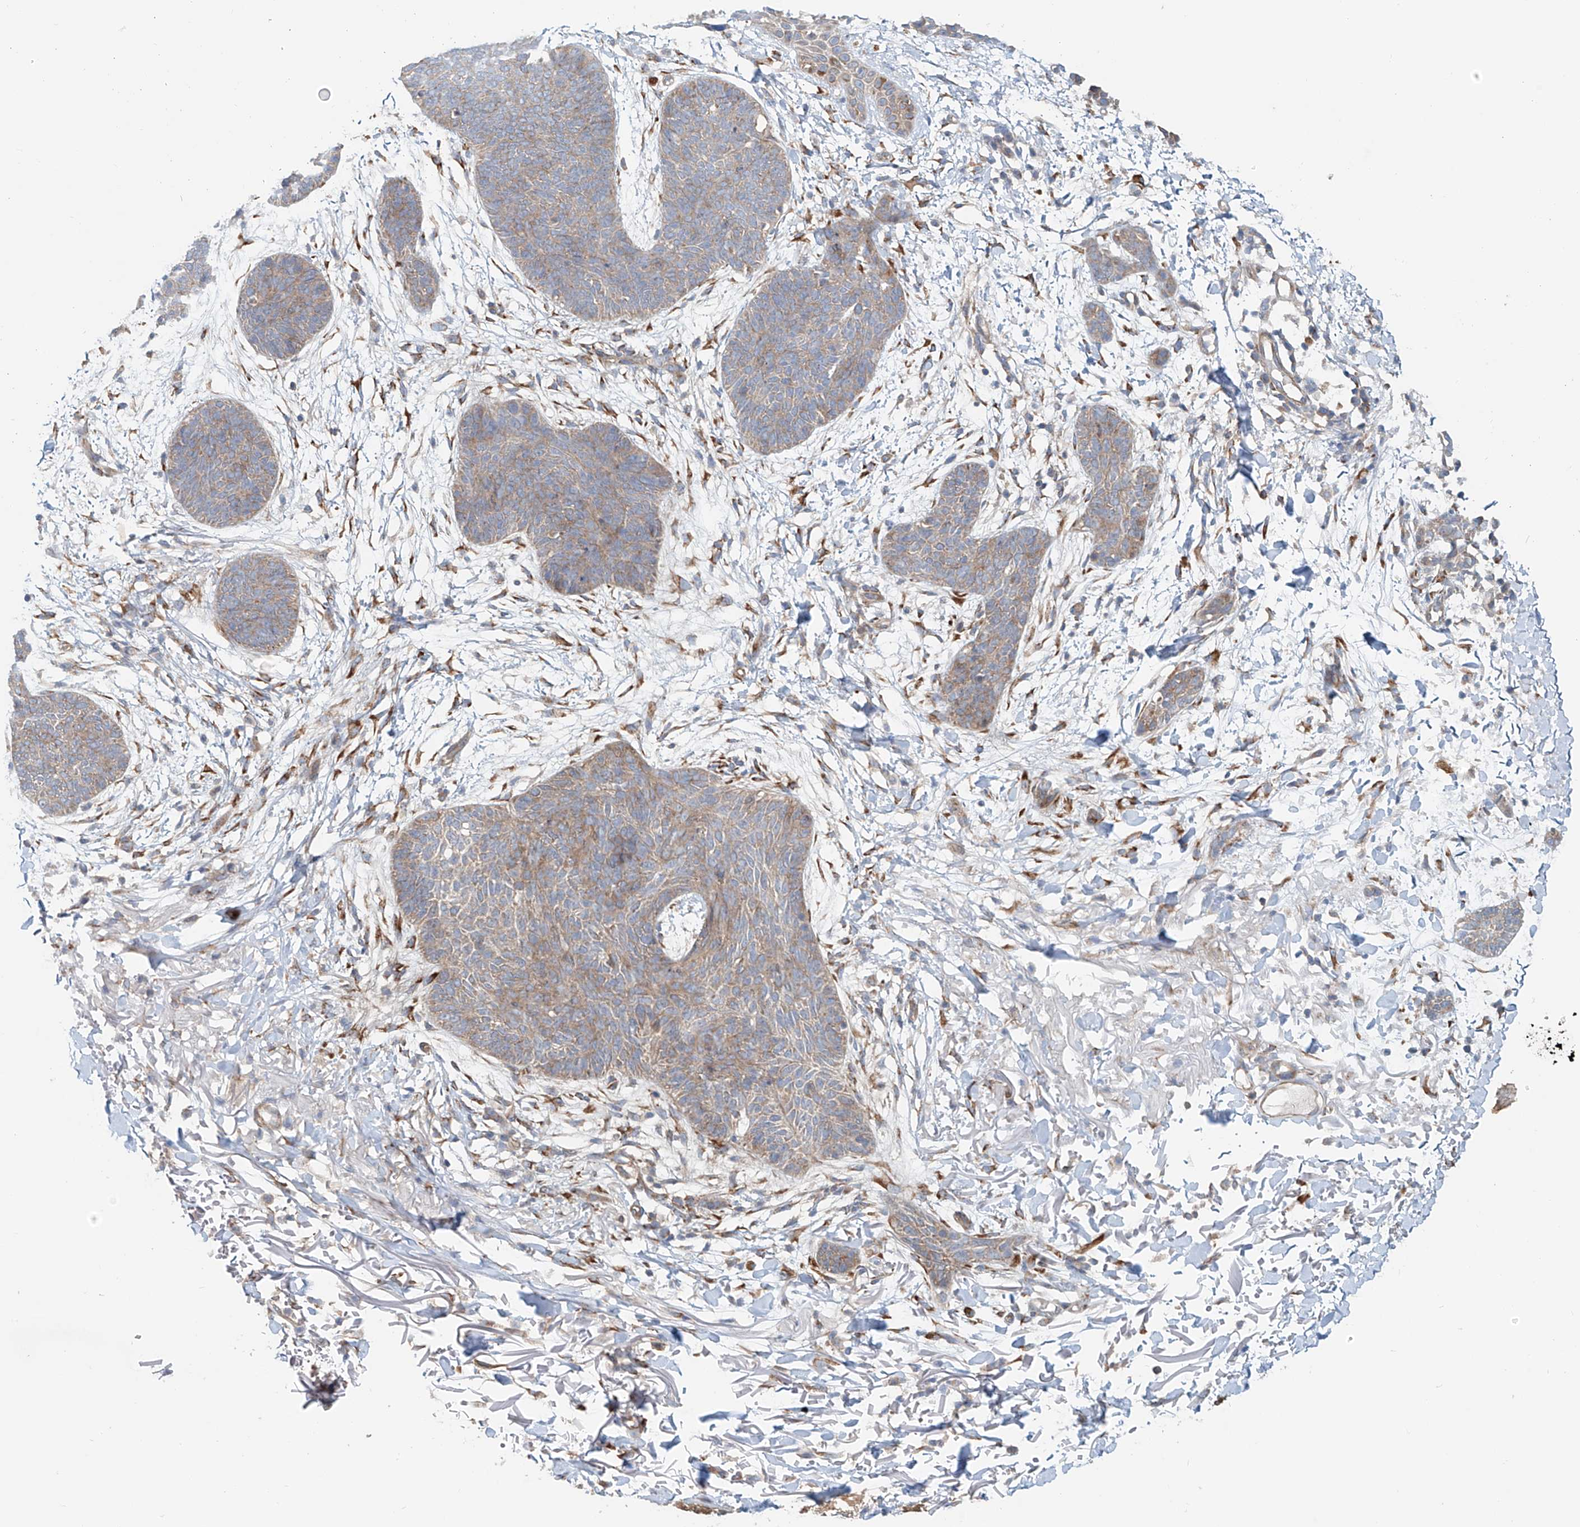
{"staining": {"intensity": "weak", "quantity": ">75%", "location": "cytoplasmic/membranous"}, "tissue": "skin cancer", "cell_type": "Tumor cells", "image_type": "cancer", "snomed": [{"axis": "morphology", "description": "Basal cell carcinoma"}, {"axis": "topography", "description": "Skin"}], "caption": "Skin cancer stained for a protein (brown) displays weak cytoplasmic/membranous positive expression in approximately >75% of tumor cells.", "gene": "SNAP29", "patient": {"sex": "male", "age": 85}}